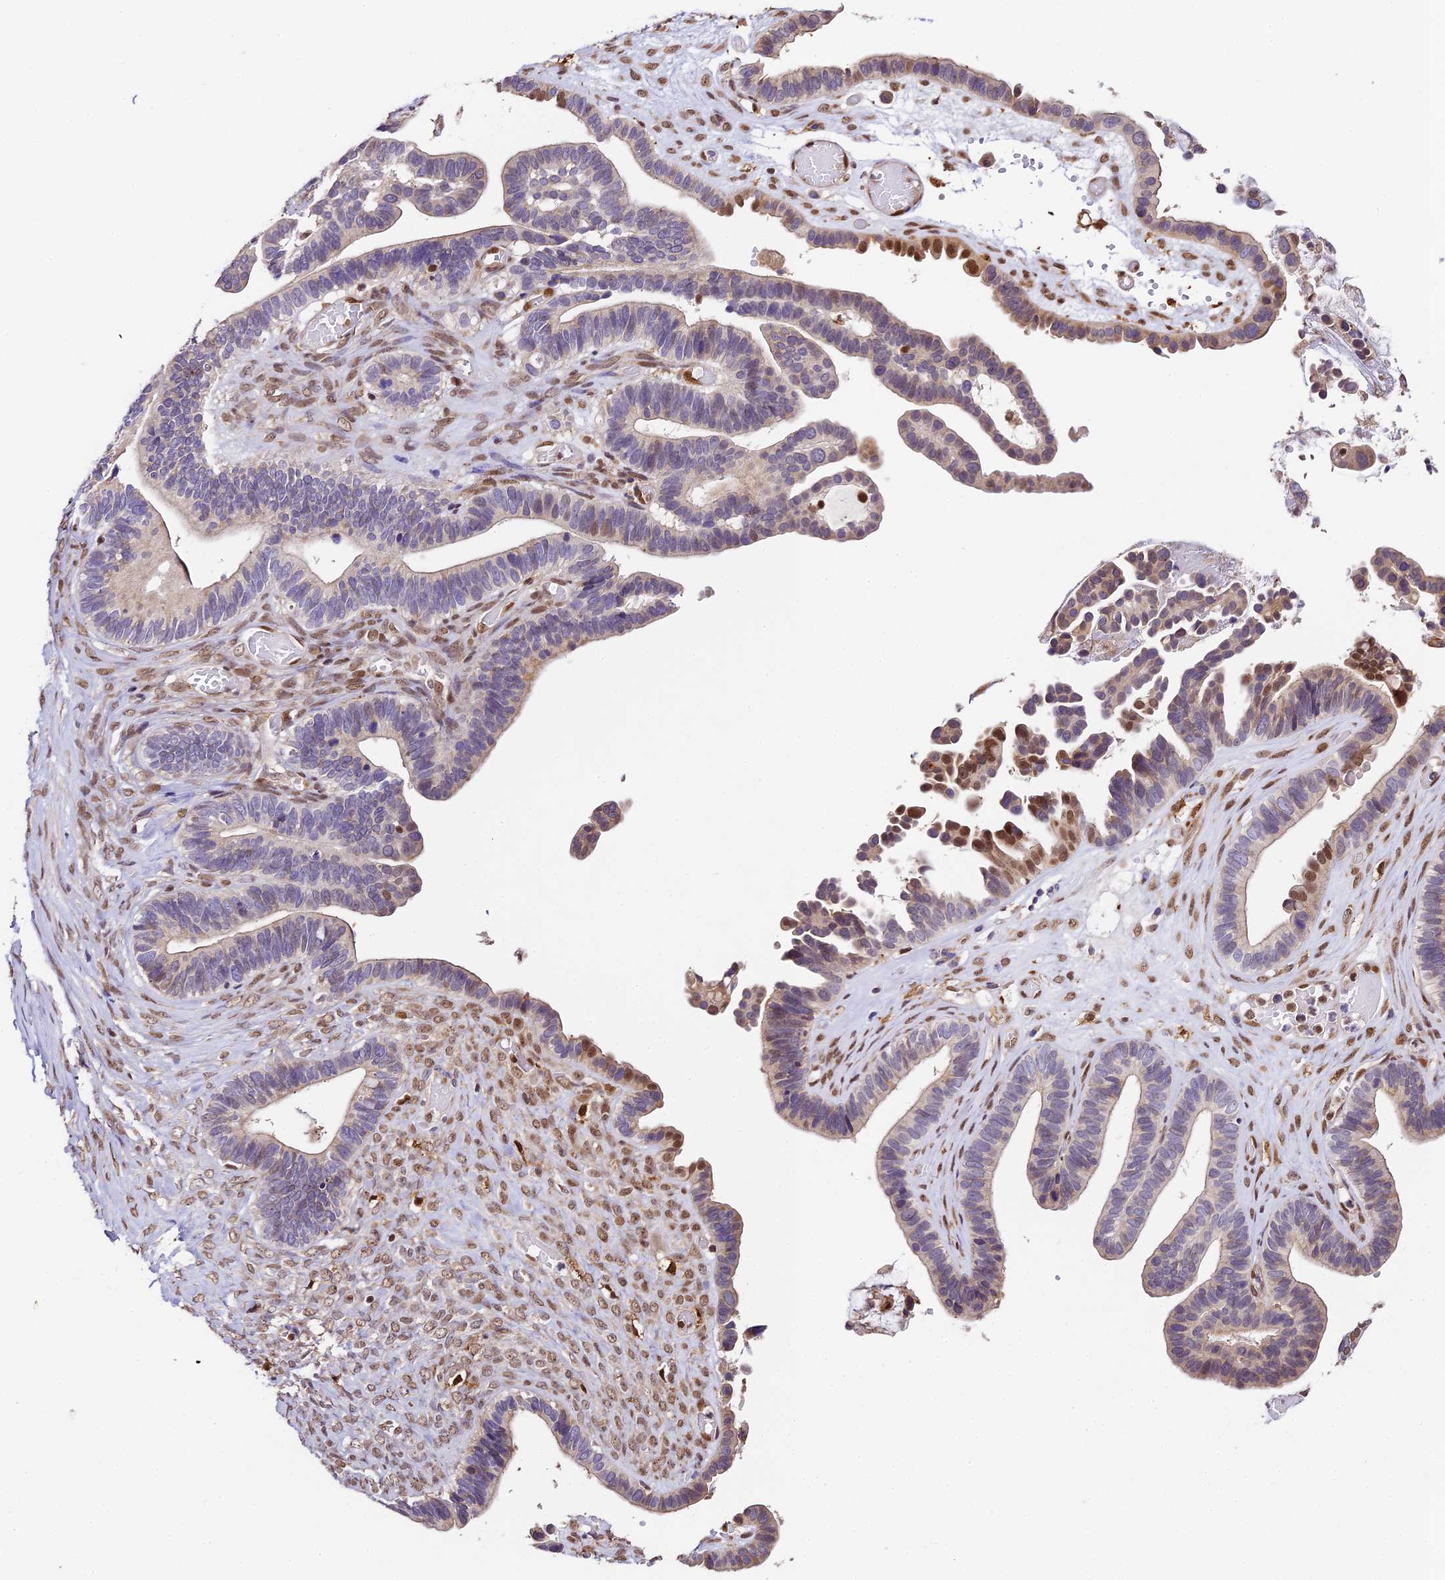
{"staining": {"intensity": "strong", "quantity": "<25%", "location": "nuclear"}, "tissue": "ovarian cancer", "cell_type": "Tumor cells", "image_type": "cancer", "snomed": [{"axis": "morphology", "description": "Cystadenocarcinoma, serous, NOS"}, {"axis": "topography", "description": "Ovary"}], "caption": "The micrograph exhibits a brown stain indicating the presence of a protein in the nuclear of tumor cells in ovarian cancer (serous cystadenocarcinoma). (Stains: DAB in brown, nuclei in blue, Microscopy: brightfield microscopy at high magnification).", "gene": "TRIM22", "patient": {"sex": "female", "age": 56}}